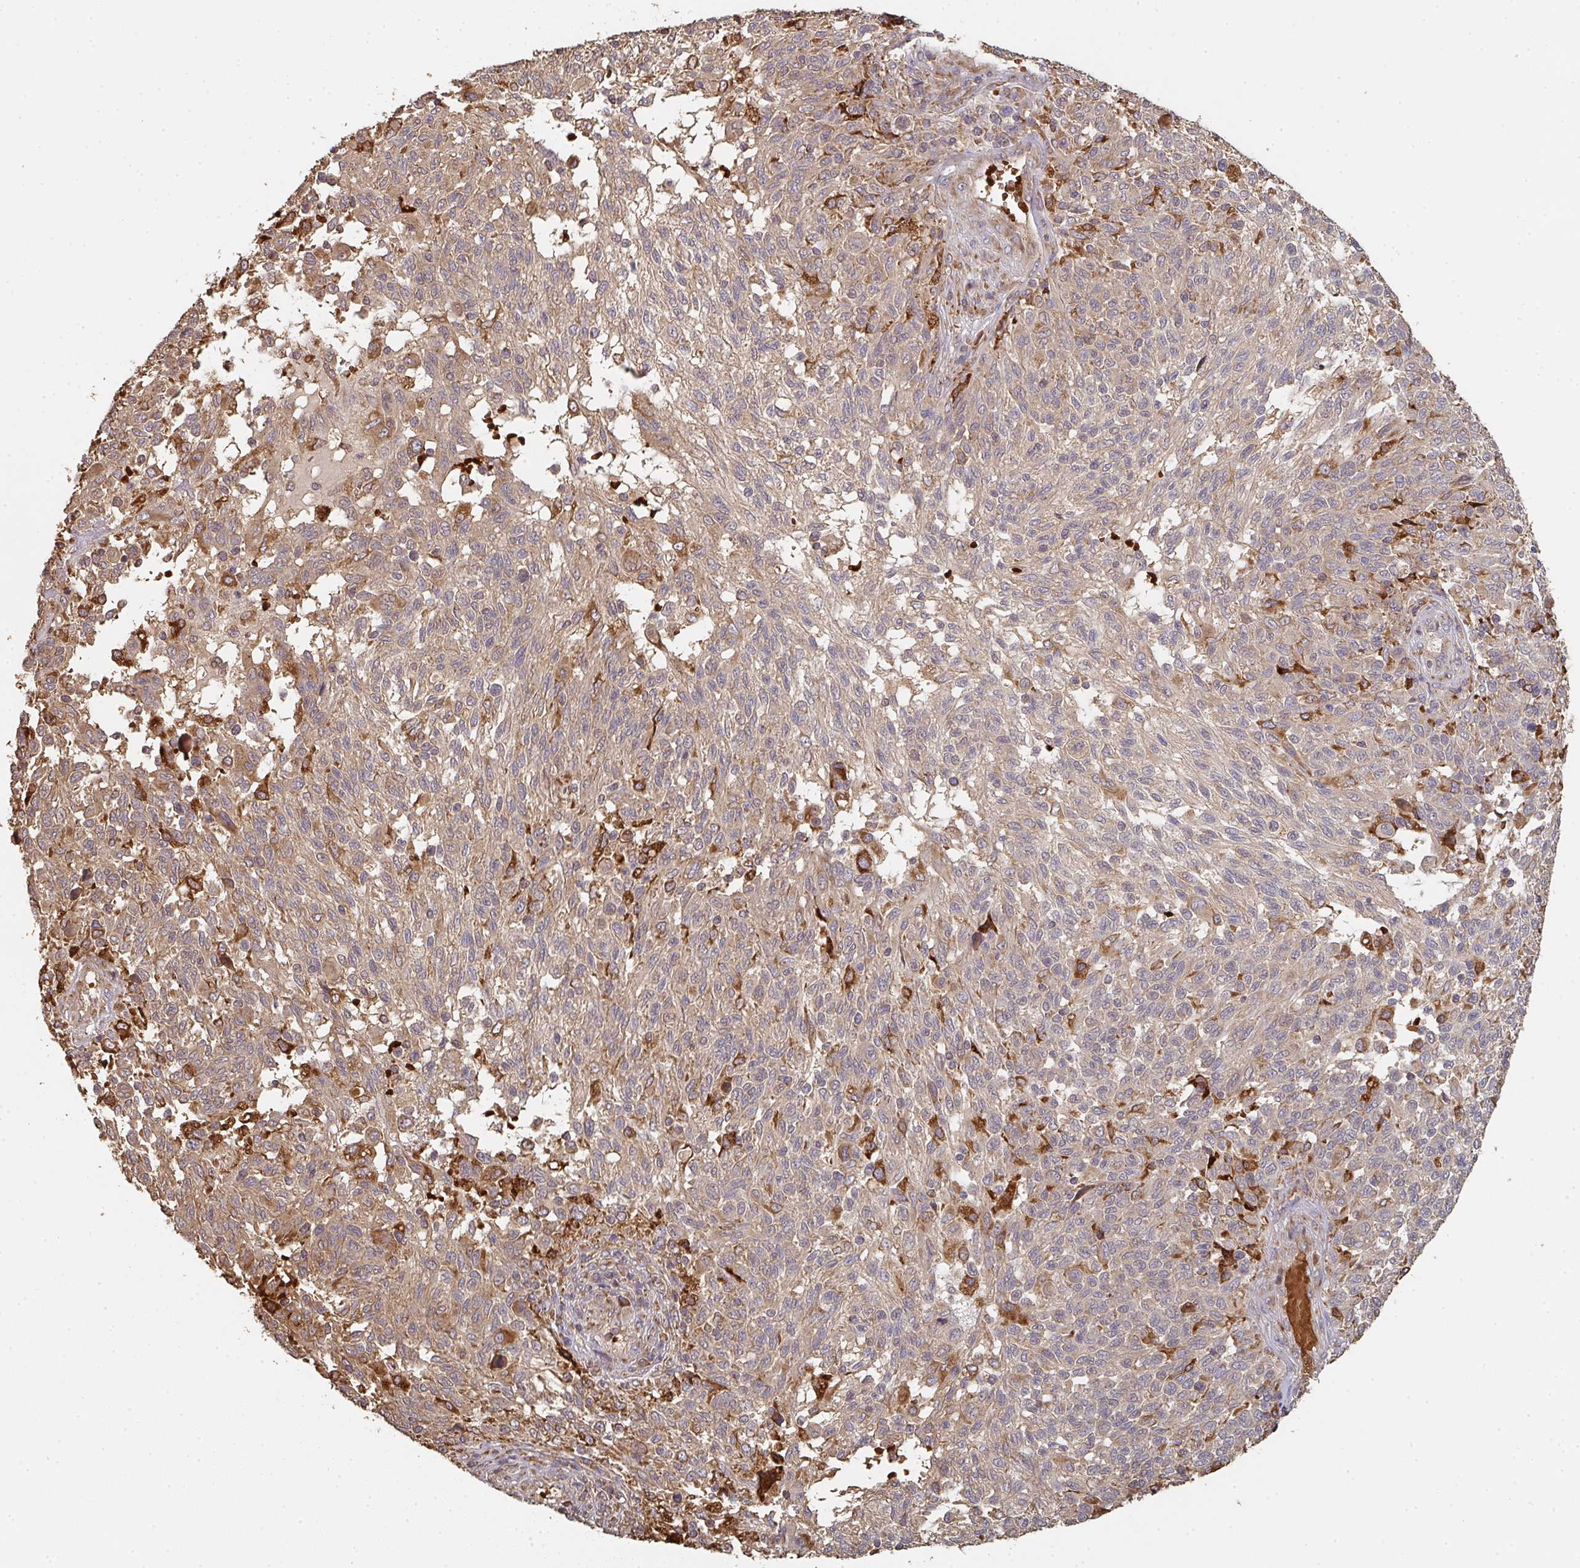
{"staining": {"intensity": "moderate", "quantity": ">75%", "location": "cytoplasmic/membranous"}, "tissue": "melanoma", "cell_type": "Tumor cells", "image_type": "cancer", "snomed": [{"axis": "morphology", "description": "Malignant melanoma, NOS"}, {"axis": "topography", "description": "Skin"}], "caption": "Human malignant melanoma stained for a protein (brown) displays moderate cytoplasmic/membranous positive positivity in about >75% of tumor cells.", "gene": "POLG", "patient": {"sex": "male", "age": 66}}